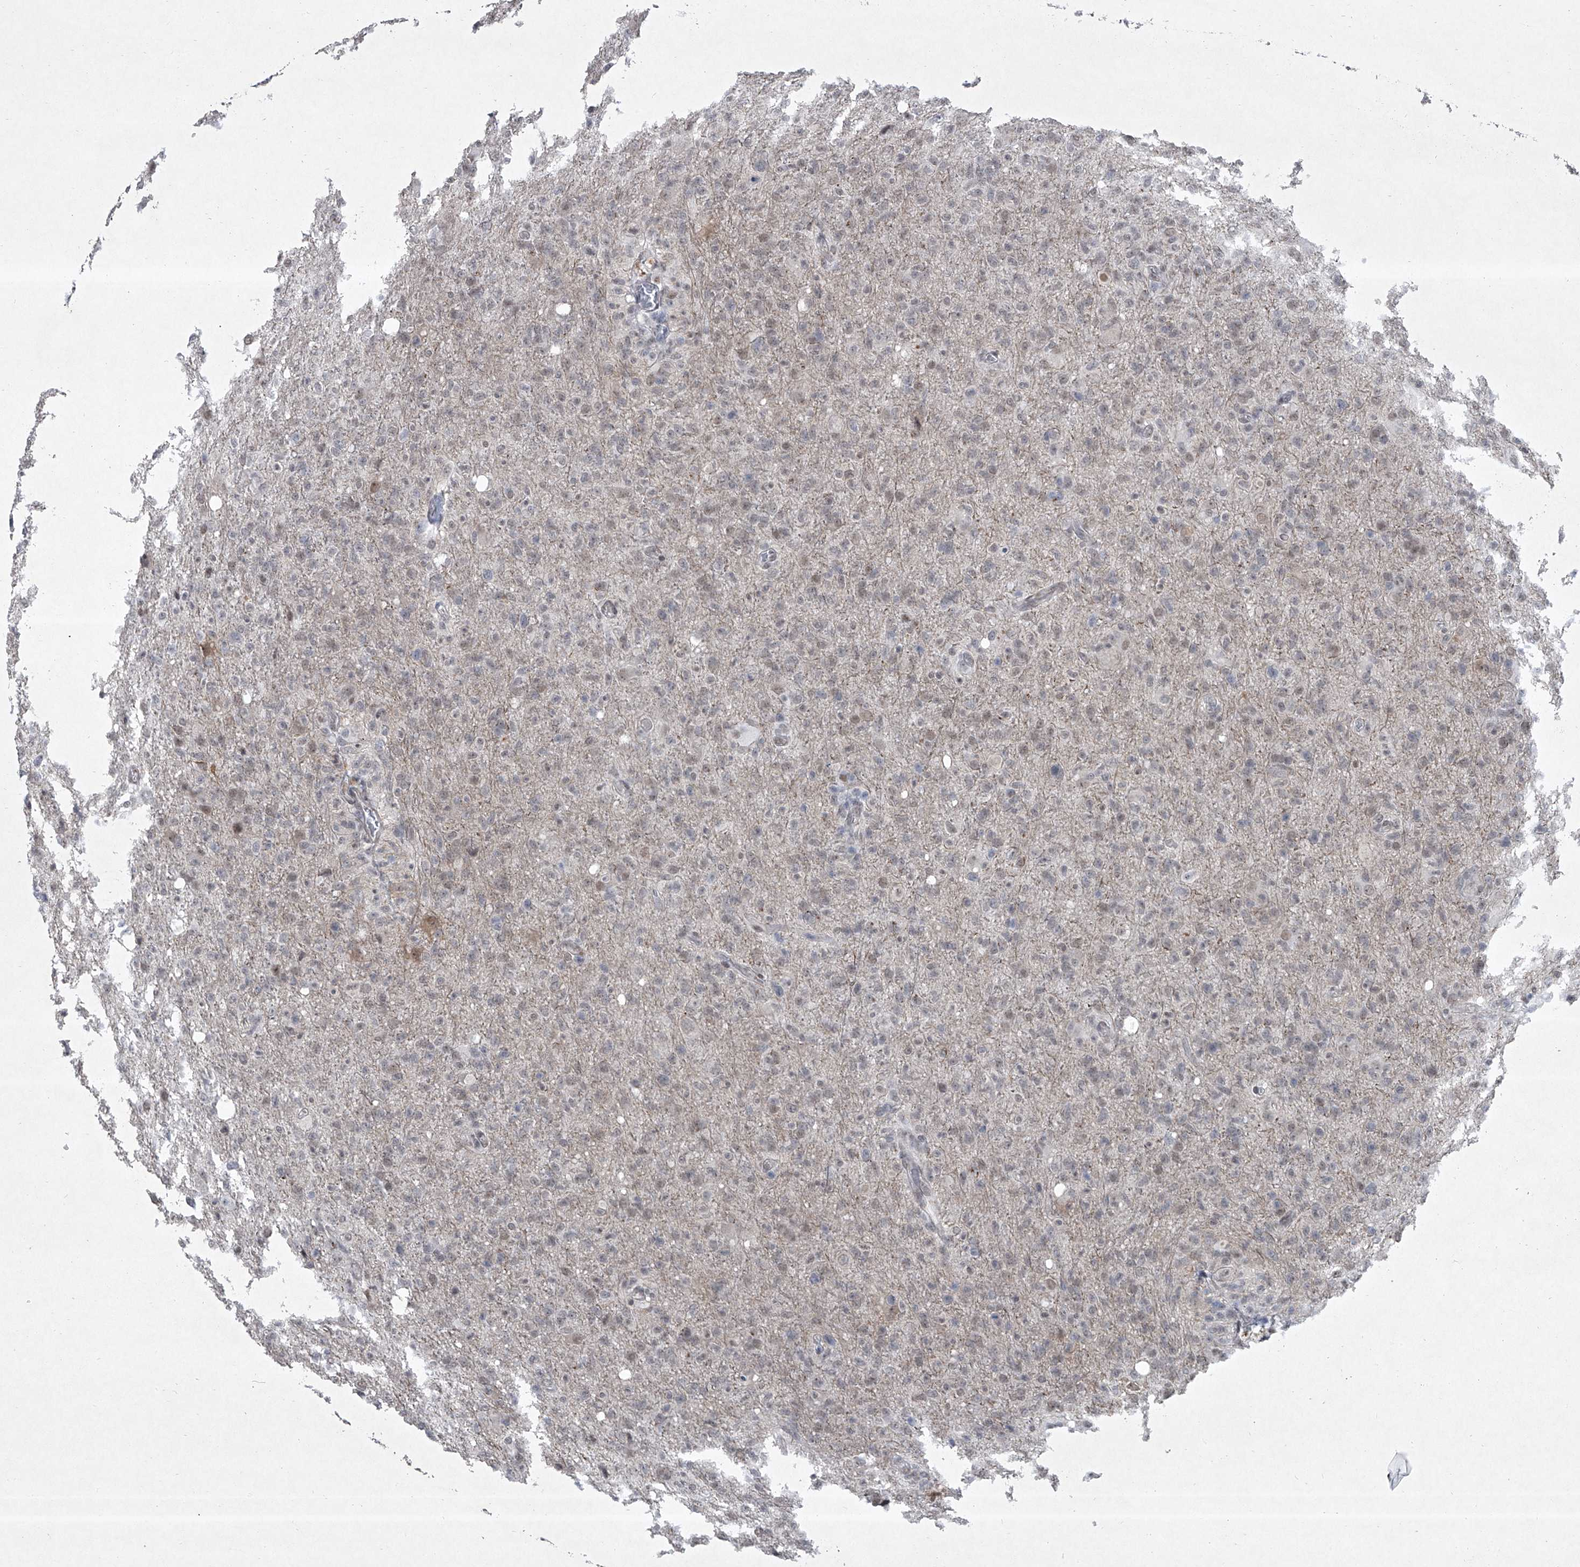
{"staining": {"intensity": "negative", "quantity": "none", "location": "none"}, "tissue": "glioma", "cell_type": "Tumor cells", "image_type": "cancer", "snomed": [{"axis": "morphology", "description": "Glioma, malignant, High grade"}, {"axis": "topography", "description": "Brain"}], "caption": "Histopathology image shows no protein positivity in tumor cells of glioma tissue.", "gene": "MLLT1", "patient": {"sex": "female", "age": 57}}